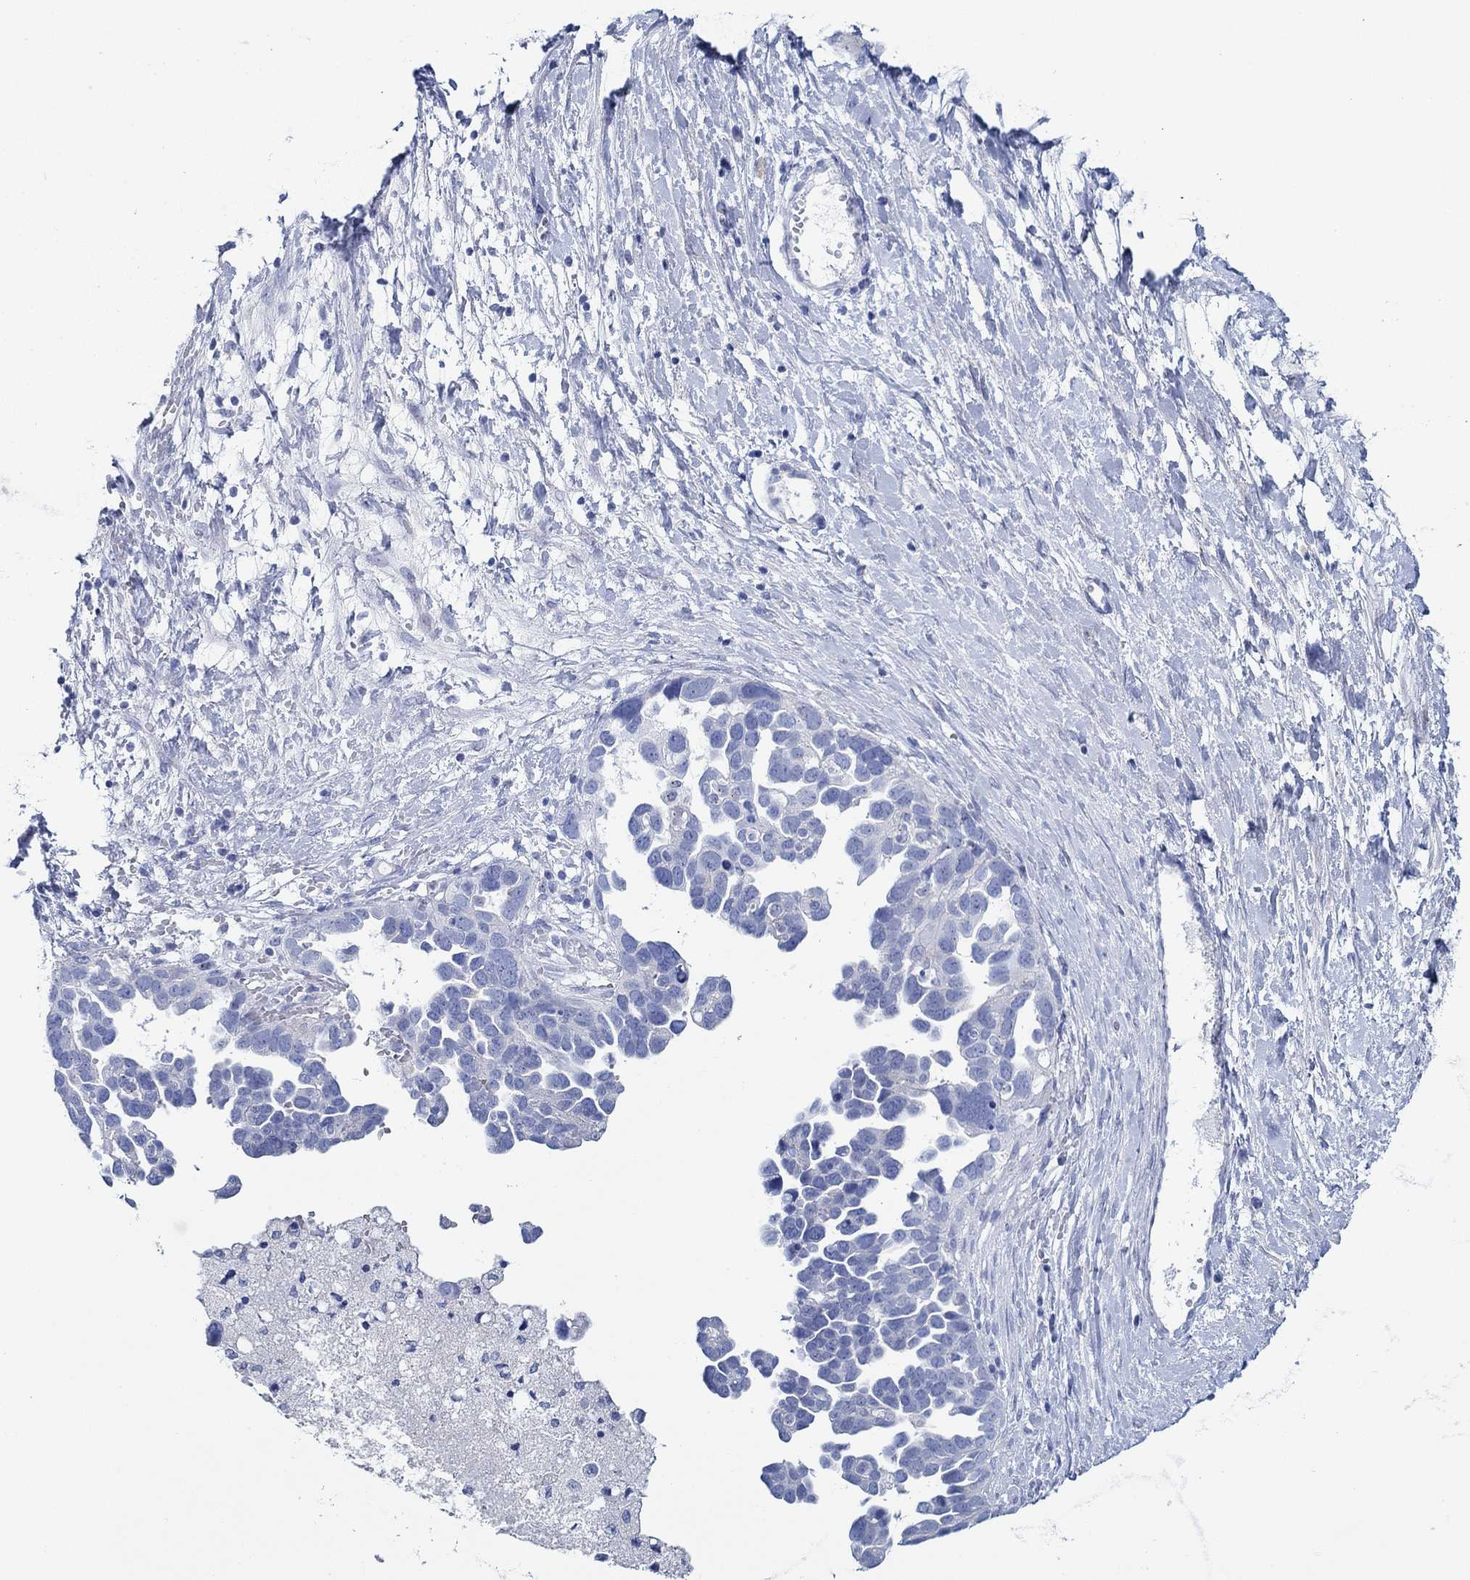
{"staining": {"intensity": "negative", "quantity": "none", "location": "none"}, "tissue": "ovarian cancer", "cell_type": "Tumor cells", "image_type": "cancer", "snomed": [{"axis": "morphology", "description": "Cystadenocarcinoma, serous, NOS"}, {"axis": "topography", "description": "Ovary"}], "caption": "There is no significant positivity in tumor cells of ovarian serous cystadenocarcinoma.", "gene": "IGFBP6", "patient": {"sex": "female", "age": 54}}